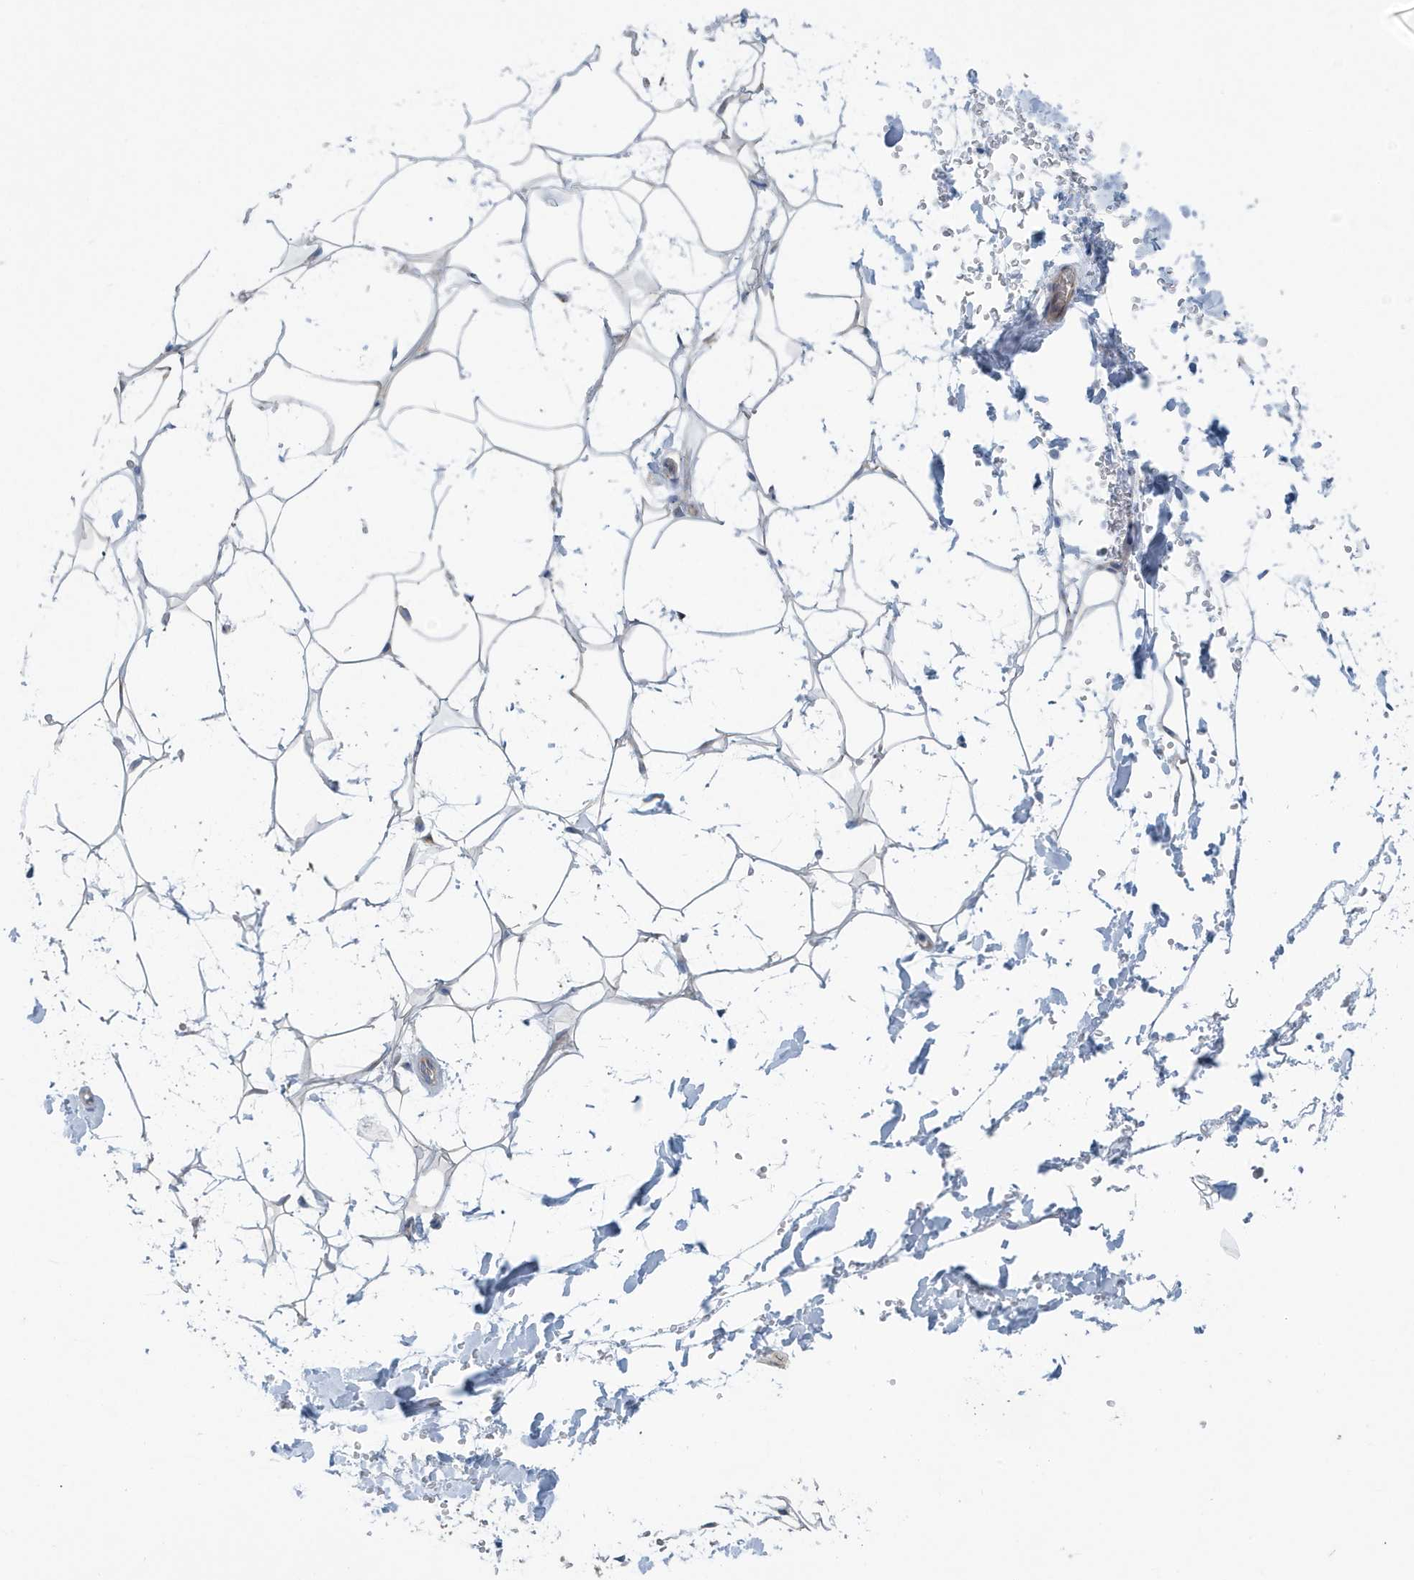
{"staining": {"intensity": "negative", "quantity": "none", "location": "none"}, "tissue": "adipose tissue", "cell_type": "Adipocytes", "image_type": "normal", "snomed": [{"axis": "morphology", "description": "Normal tissue, NOS"}, {"axis": "topography", "description": "Breast"}], "caption": "Human adipose tissue stained for a protein using IHC reveals no staining in adipocytes.", "gene": "PPM1M", "patient": {"sex": "female", "age": 26}}